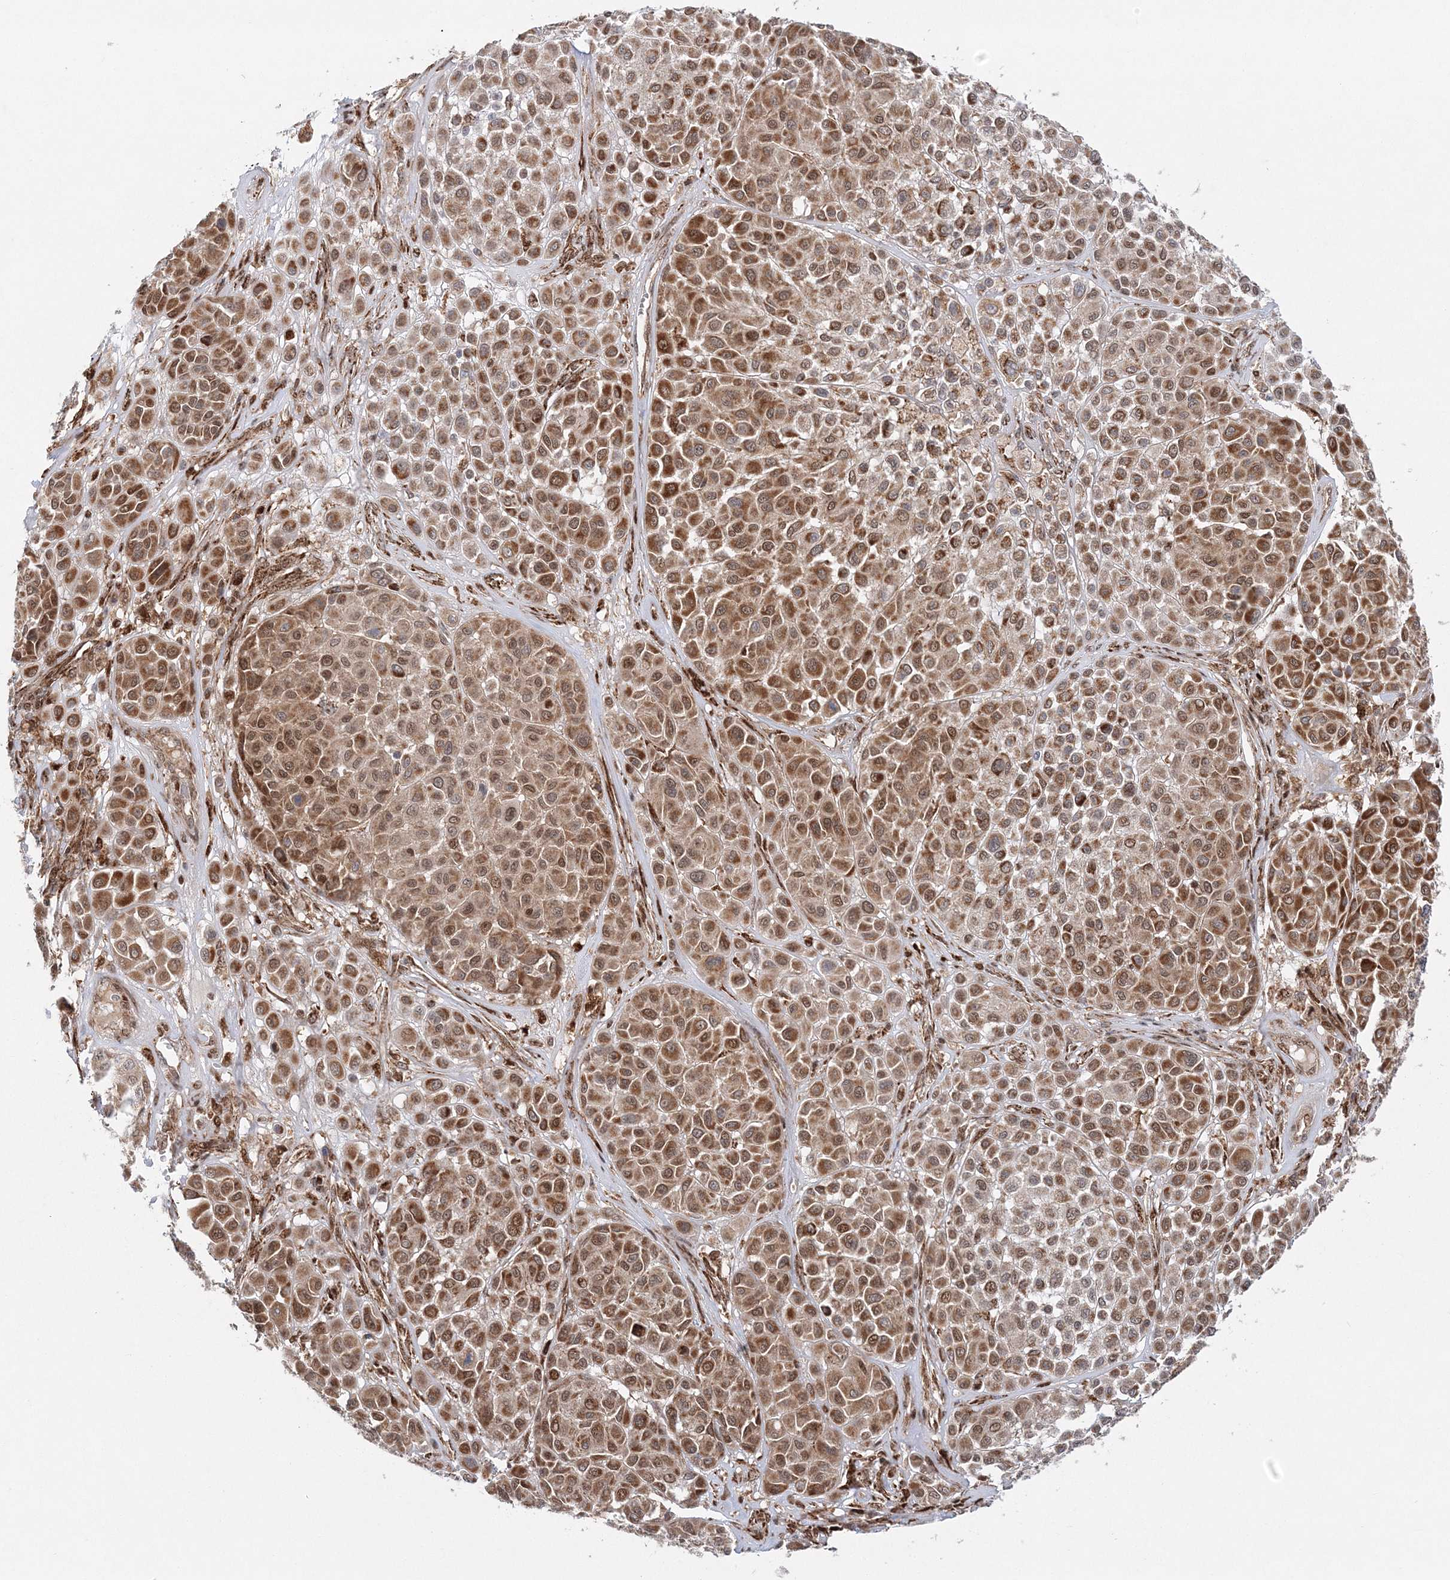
{"staining": {"intensity": "strong", "quantity": "25%-75%", "location": "cytoplasmic/membranous"}, "tissue": "melanoma", "cell_type": "Tumor cells", "image_type": "cancer", "snomed": [{"axis": "morphology", "description": "Malignant melanoma, Metastatic site"}, {"axis": "topography", "description": "Soft tissue"}], "caption": "A high amount of strong cytoplasmic/membranous positivity is identified in about 25%-75% of tumor cells in melanoma tissue. The staining is performed using DAB (3,3'-diaminobenzidine) brown chromogen to label protein expression. The nuclei are counter-stained blue using hematoxylin.", "gene": "RAB11FIP2", "patient": {"sex": "male", "age": 41}}